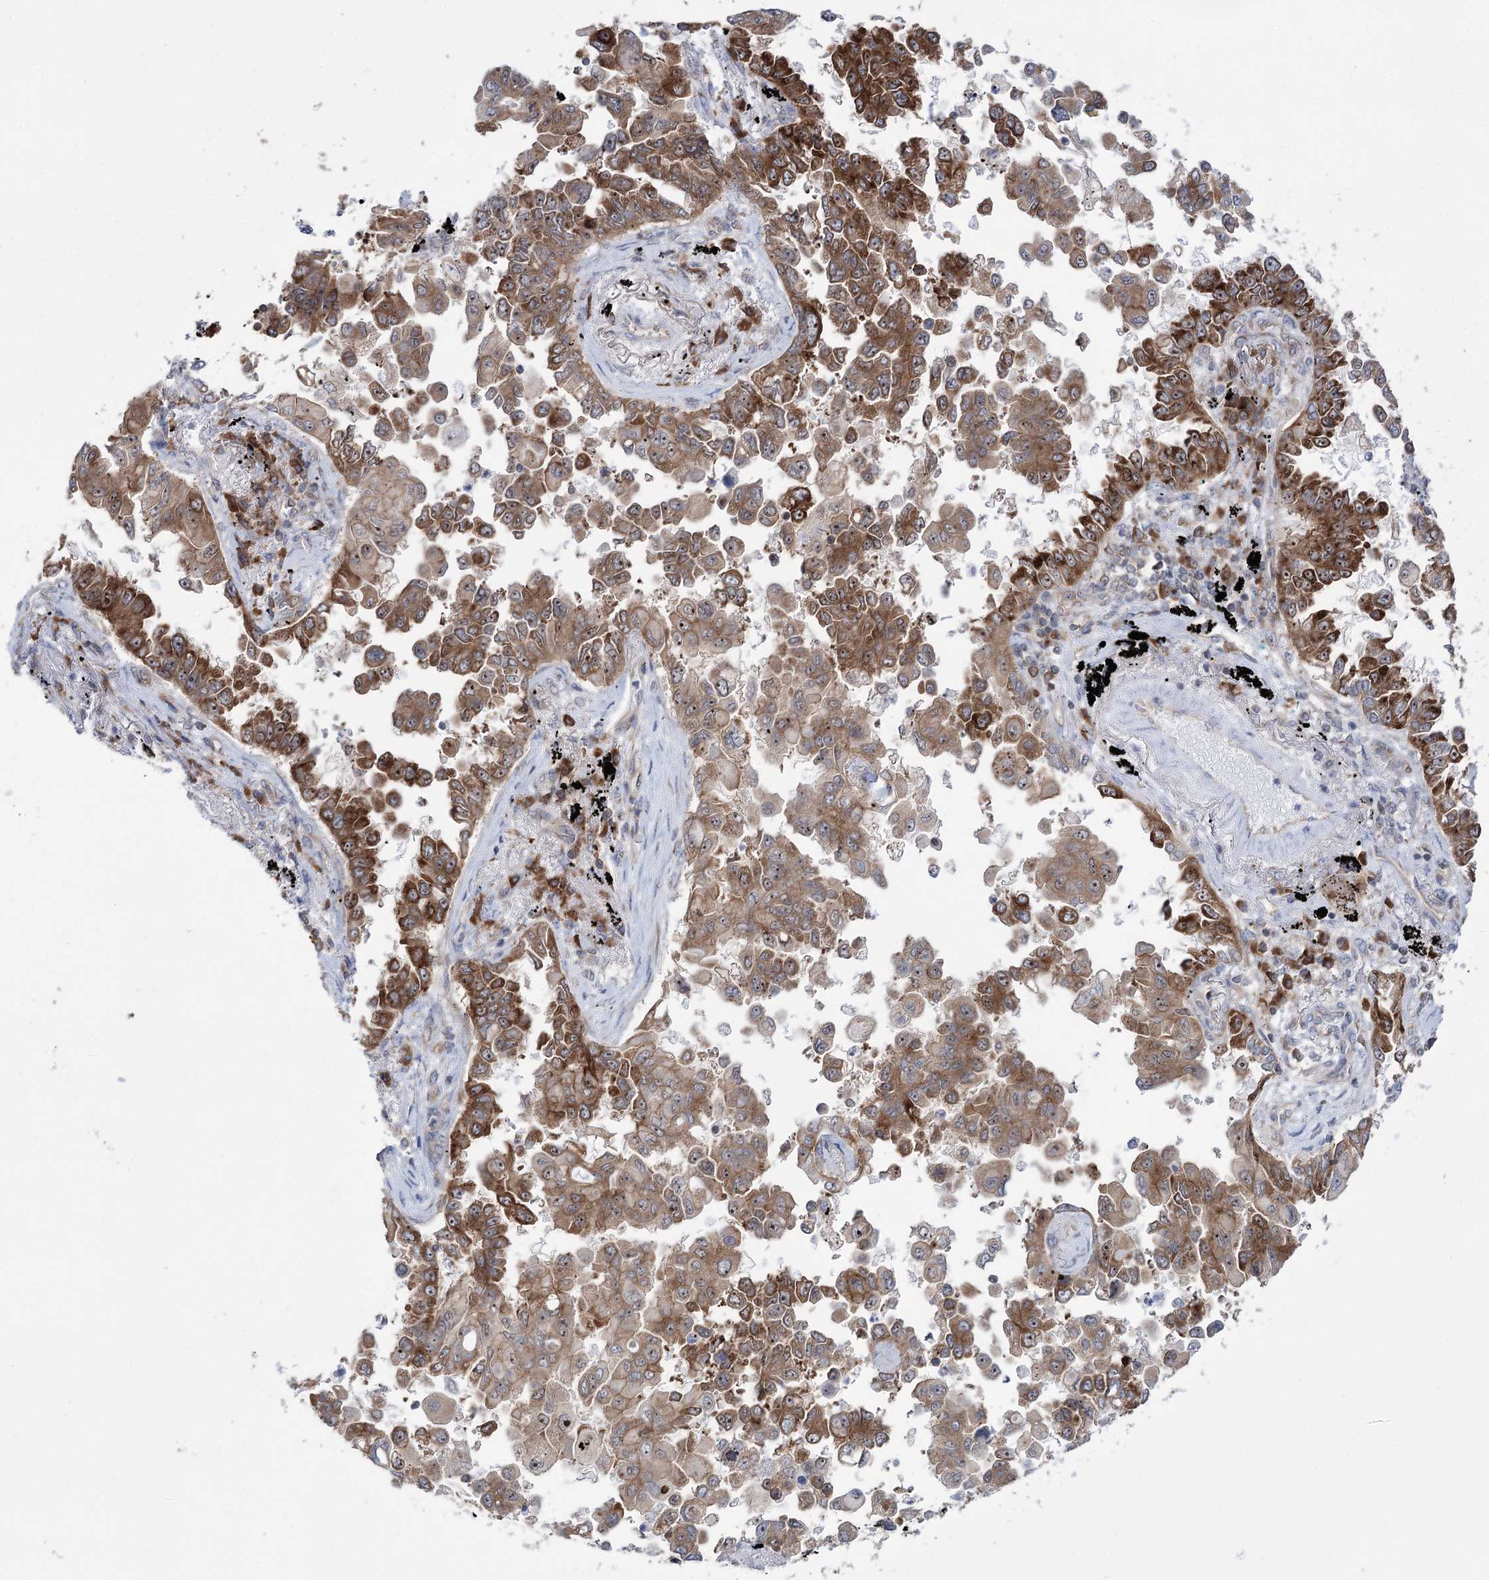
{"staining": {"intensity": "strong", "quantity": ">75%", "location": "cytoplasmic/membranous,nuclear"}, "tissue": "lung cancer", "cell_type": "Tumor cells", "image_type": "cancer", "snomed": [{"axis": "morphology", "description": "Adenocarcinoma, NOS"}, {"axis": "topography", "description": "Lung"}], "caption": "Adenocarcinoma (lung) tissue demonstrates strong cytoplasmic/membranous and nuclear staining in approximately >75% of tumor cells, visualized by immunohistochemistry.", "gene": "ZNF622", "patient": {"sex": "female", "age": 67}}